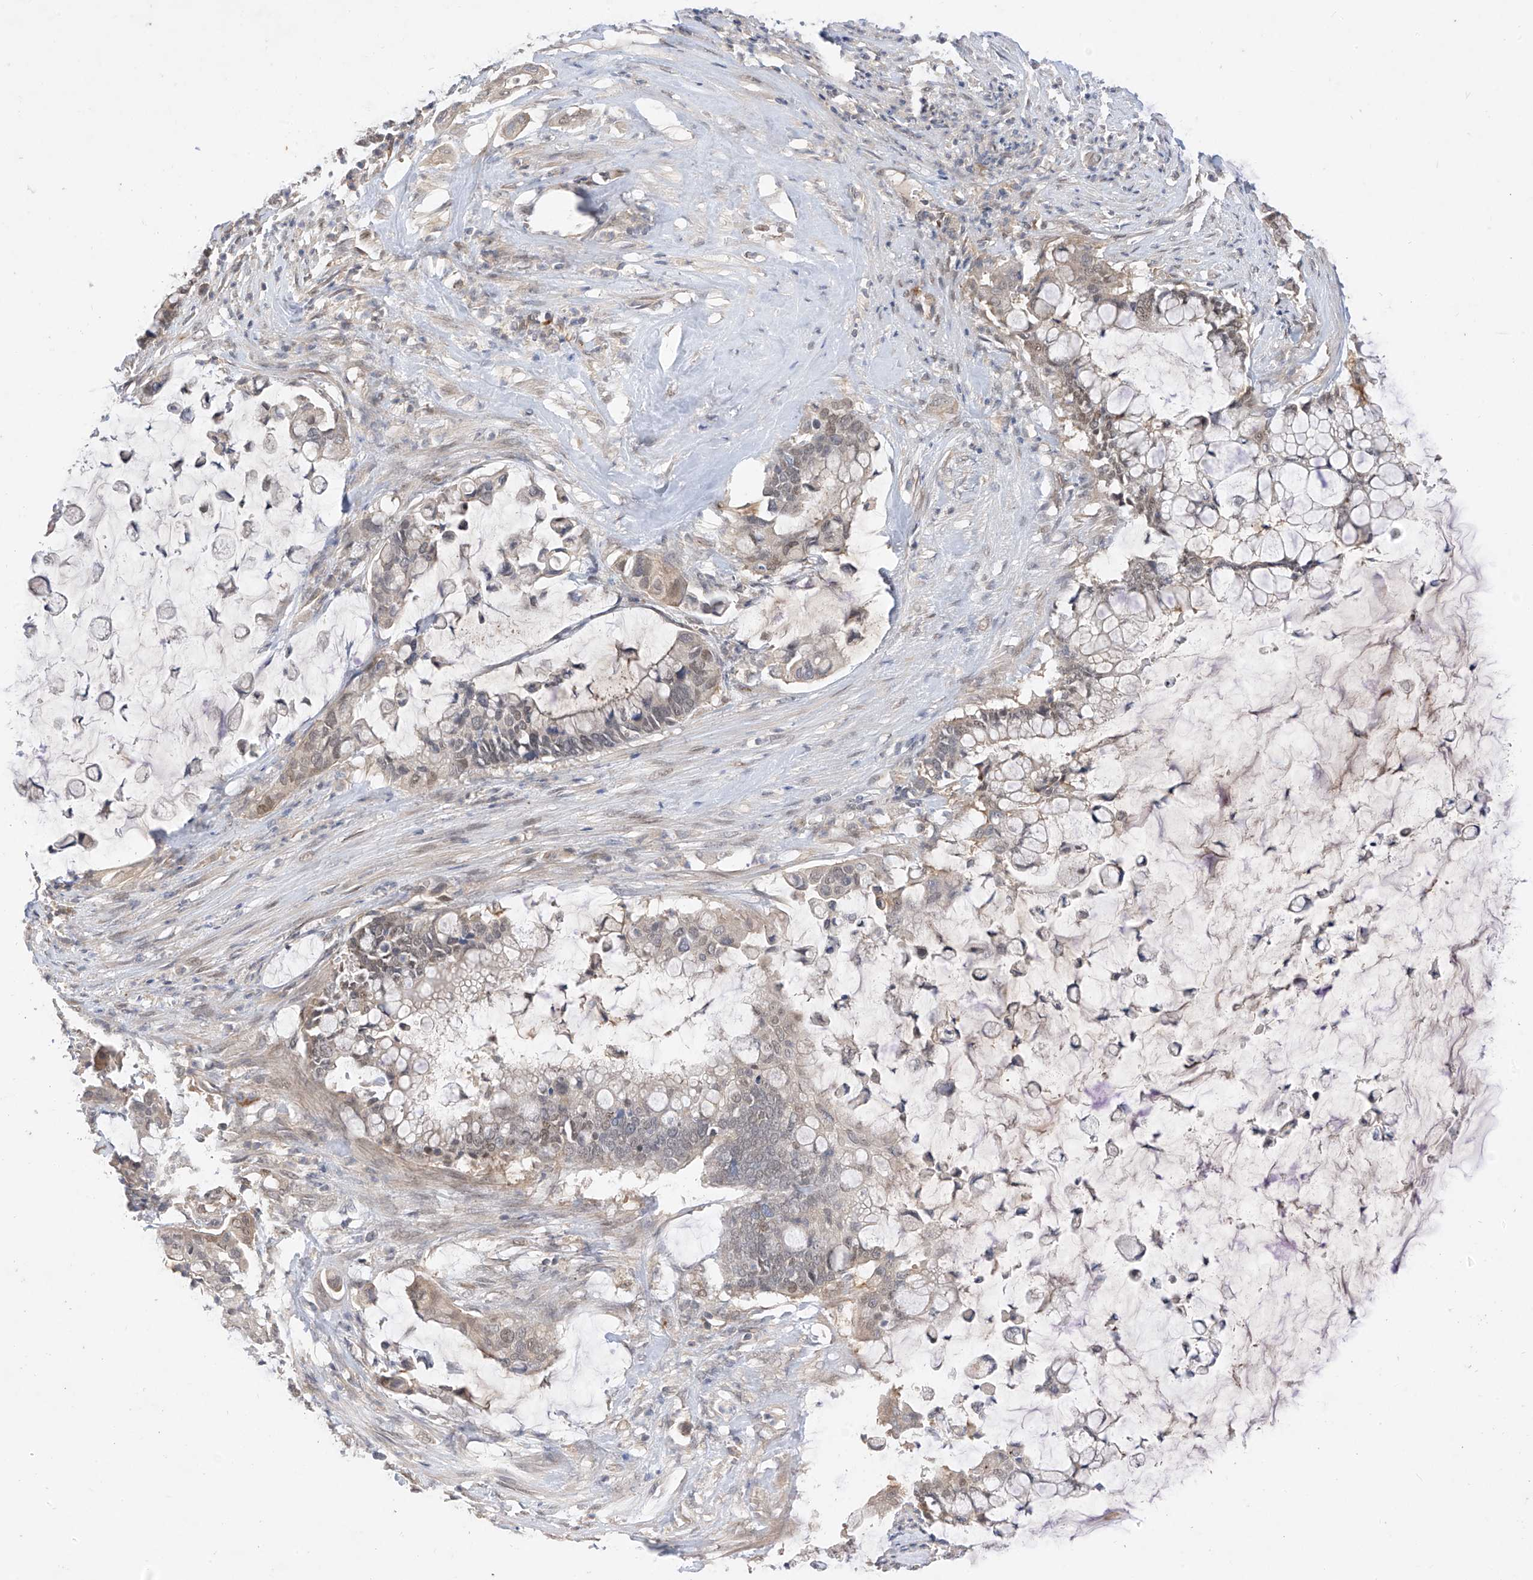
{"staining": {"intensity": "negative", "quantity": "none", "location": "none"}, "tissue": "pancreatic cancer", "cell_type": "Tumor cells", "image_type": "cancer", "snomed": [{"axis": "morphology", "description": "Adenocarcinoma, NOS"}, {"axis": "topography", "description": "Pancreas"}], "caption": "Tumor cells are negative for brown protein staining in adenocarcinoma (pancreatic).", "gene": "MRTFA", "patient": {"sex": "male", "age": 41}}